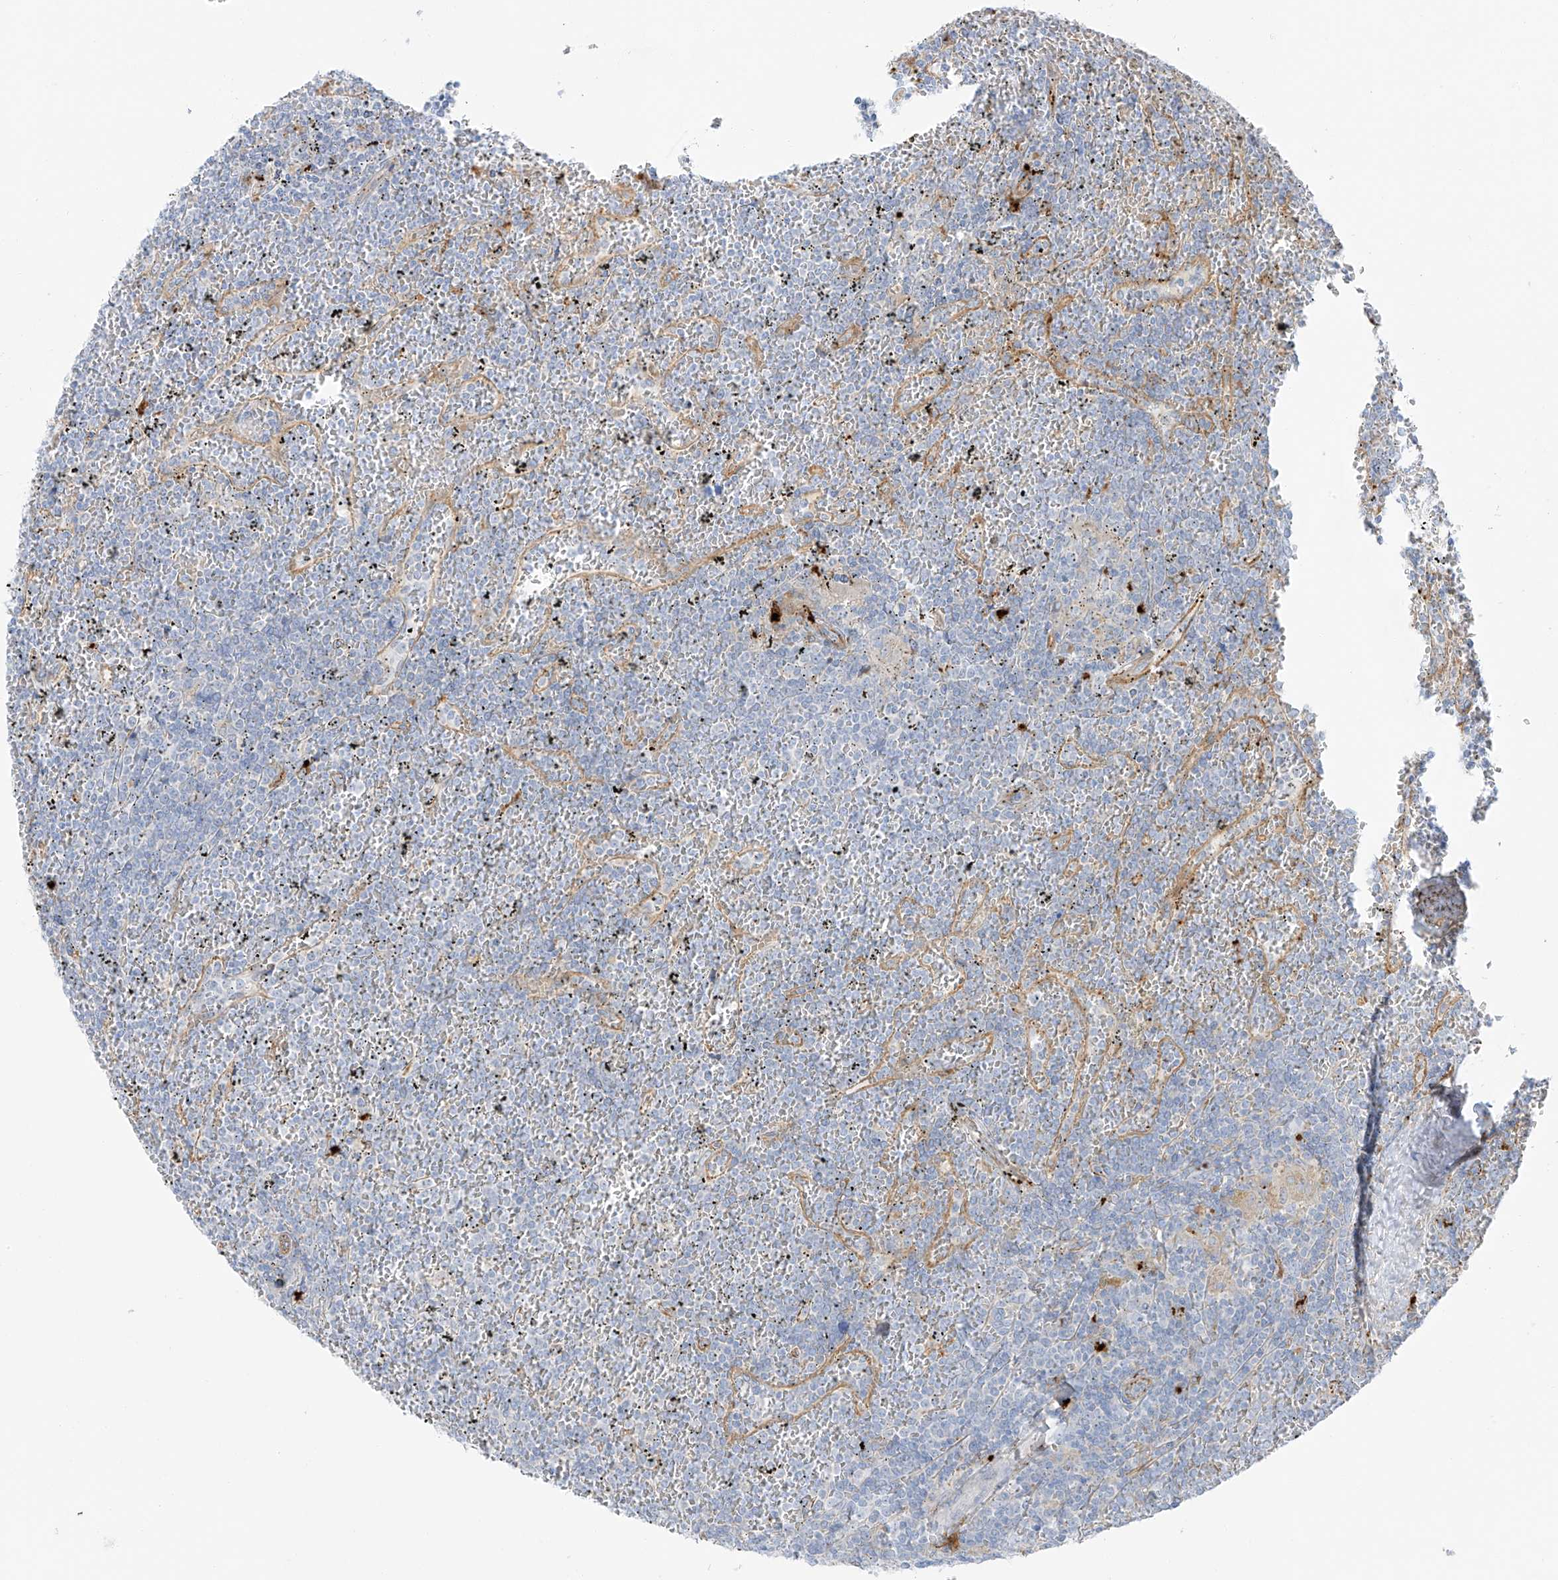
{"staining": {"intensity": "negative", "quantity": "none", "location": "none"}, "tissue": "lymphoma", "cell_type": "Tumor cells", "image_type": "cancer", "snomed": [{"axis": "morphology", "description": "Malignant lymphoma, non-Hodgkin's type, Low grade"}, {"axis": "topography", "description": "Spleen"}], "caption": "Tumor cells show no significant expression in low-grade malignant lymphoma, non-Hodgkin's type. (Stains: DAB IHC with hematoxylin counter stain, Microscopy: brightfield microscopy at high magnification).", "gene": "TAL2", "patient": {"sex": "female", "age": 19}}